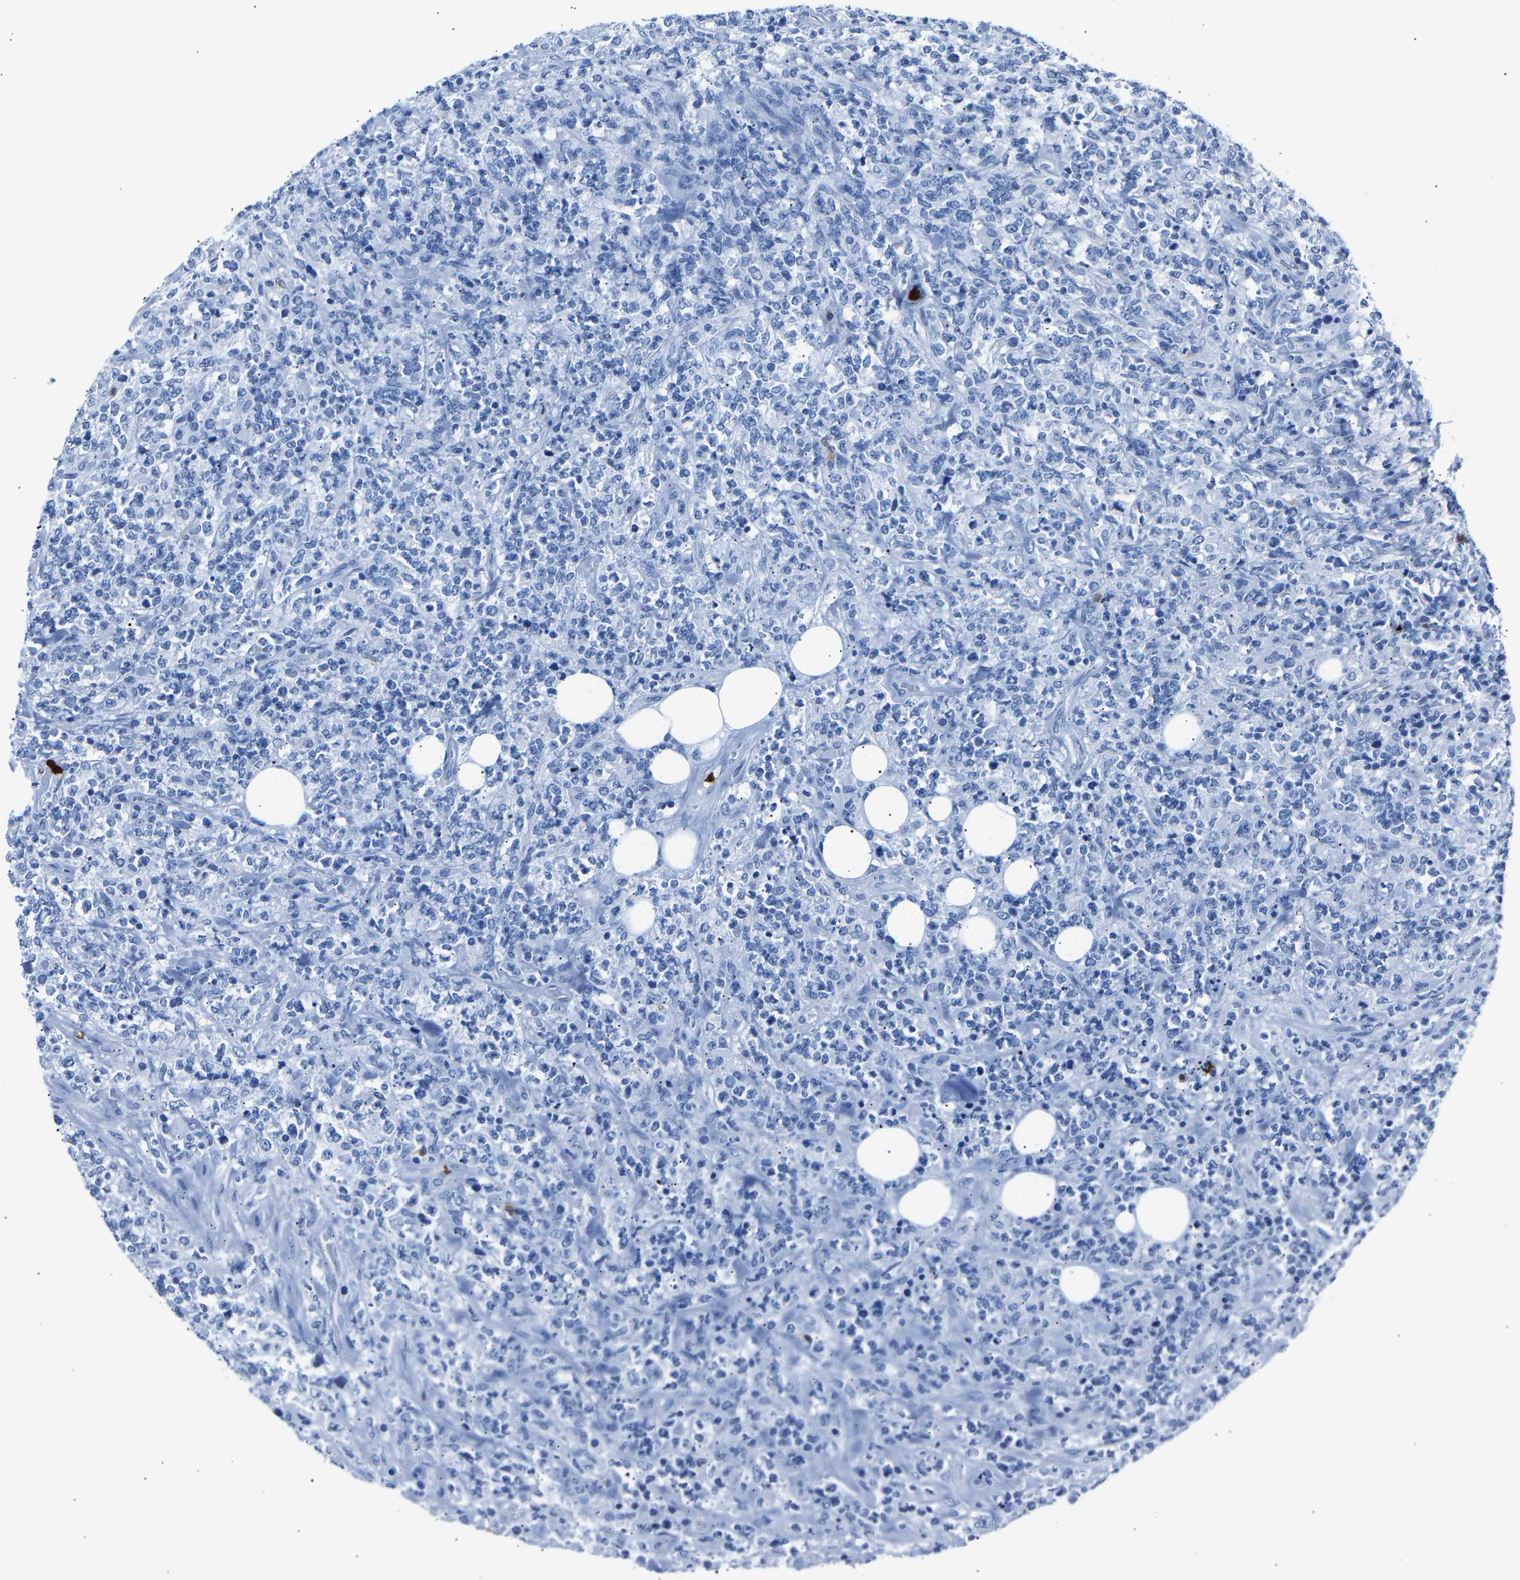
{"staining": {"intensity": "negative", "quantity": "none", "location": "none"}, "tissue": "lymphoma", "cell_type": "Tumor cells", "image_type": "cancer", "snomed": [{"axis": "morphology", "description": "Malignant lymphoma, non-Hodgkin's type, High grade"}, {"axis": "topography", "description": "Soft tissue"}], "caption": "The IHC micrograph has no significant positivity in tumor cells of lymphoma tissue. (DAB (3,3'-diaminobenzidine) immunohistochemistry (IHC), high magnification).", "gene": "S100P", "patient": {"sex": "male", "age": 18}}